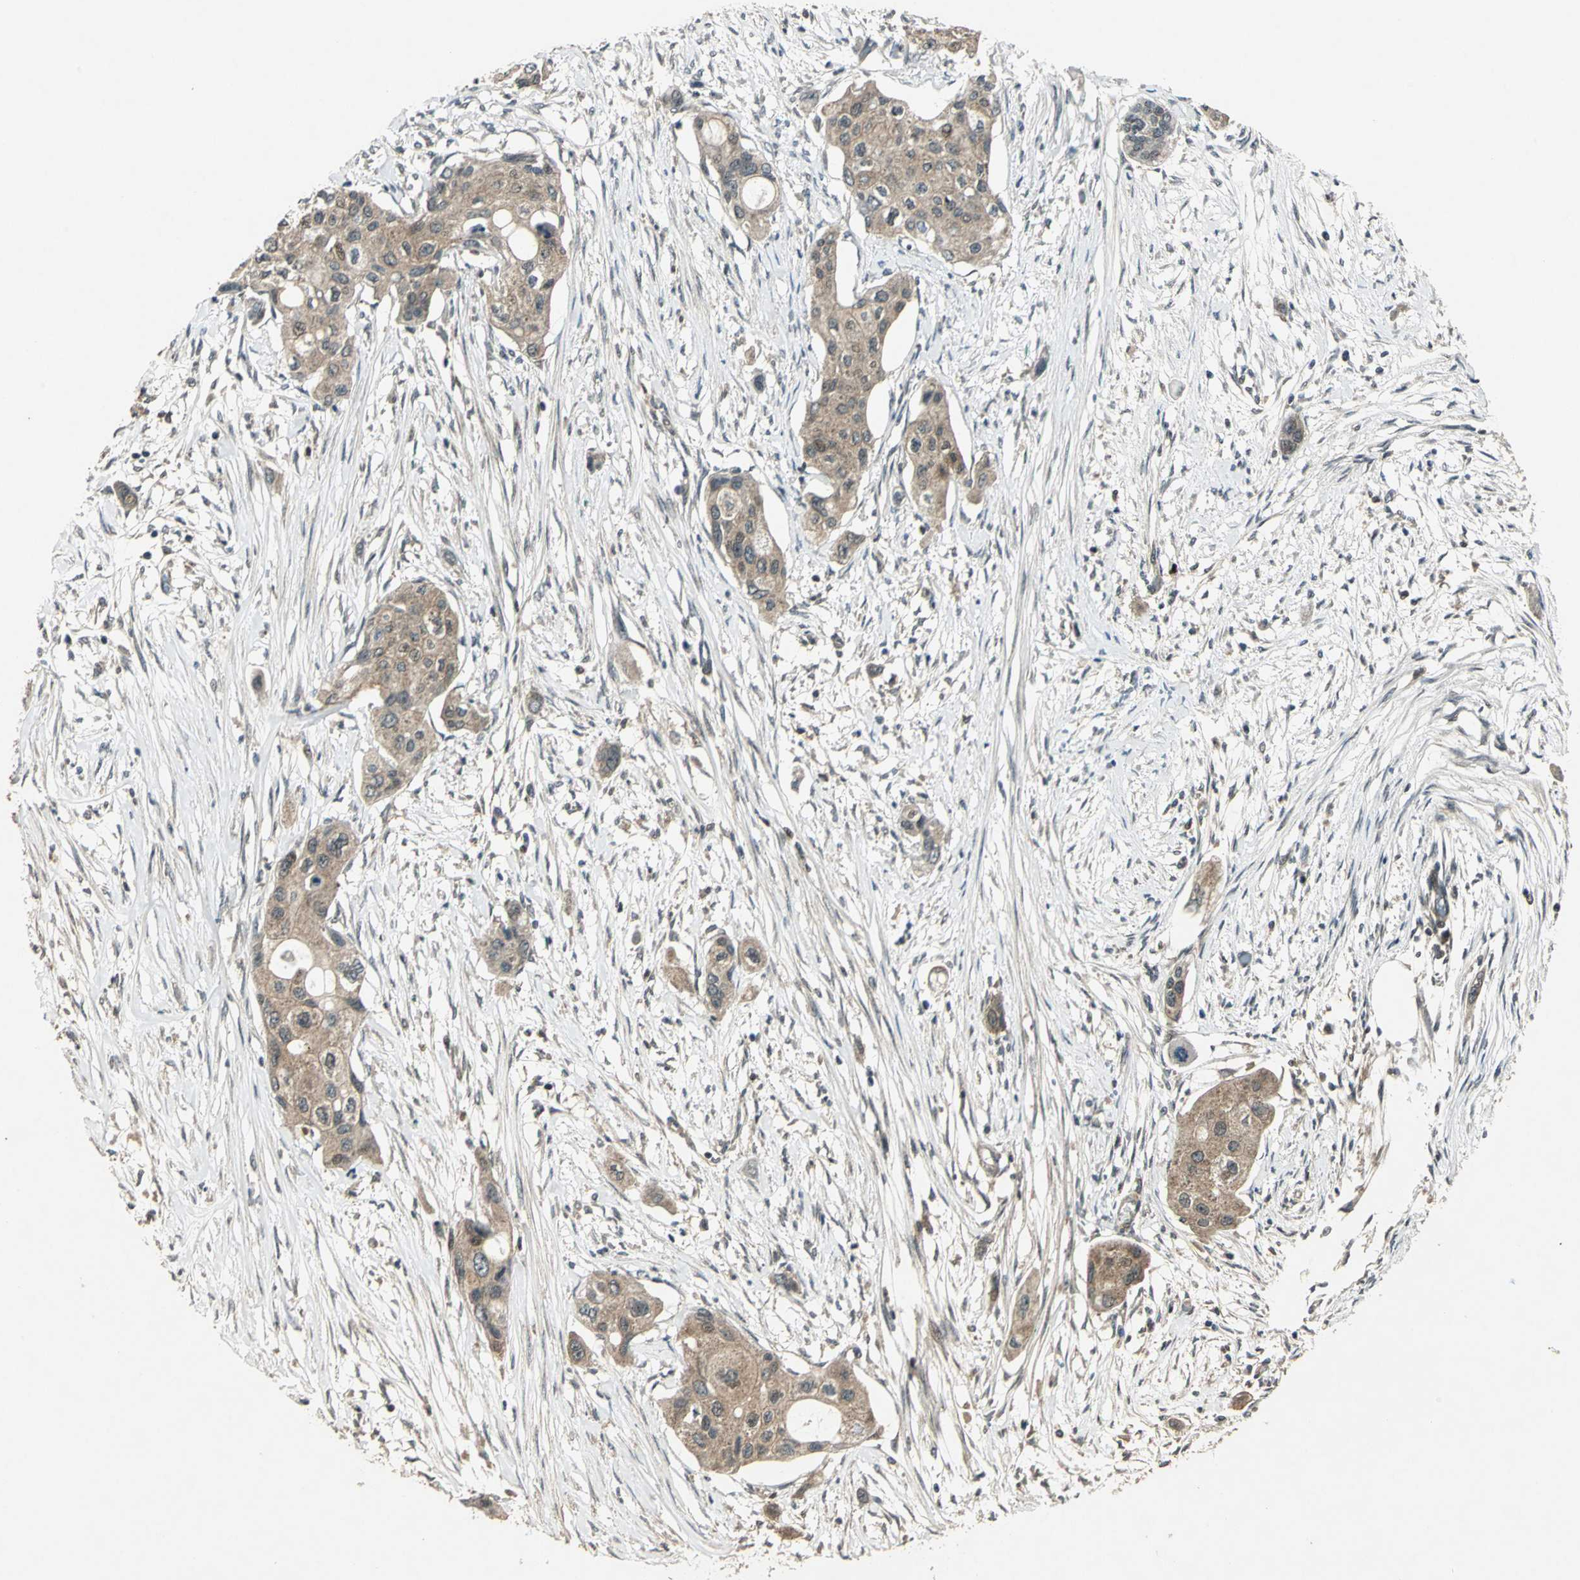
{"staining": {"intensity": "weak", "quantity": ">75%", "location": "cytoplasmic/membranous"}, "tissue": "pancreatic cancer", "cell_type": "Tumor cells", "image_type": "cancer", "snomed": [{"axis": "morphology", "description": "Adenocarcinoma, NOS"}, {"axis": "topography", "description": "Pancreas"}], "caption": "Protein expression by immunohistochemistry shows weak cytoplasmic/membranous staining in approximately >75% of tumor cells in pancreatic cancer. The staining is performed using DAB brown chromogen to label protein expression. The nuclei are counter-stained blue using hematoxylin.", "gene": "AHSA1", "patient": {"sex": "female", "age": 60}}